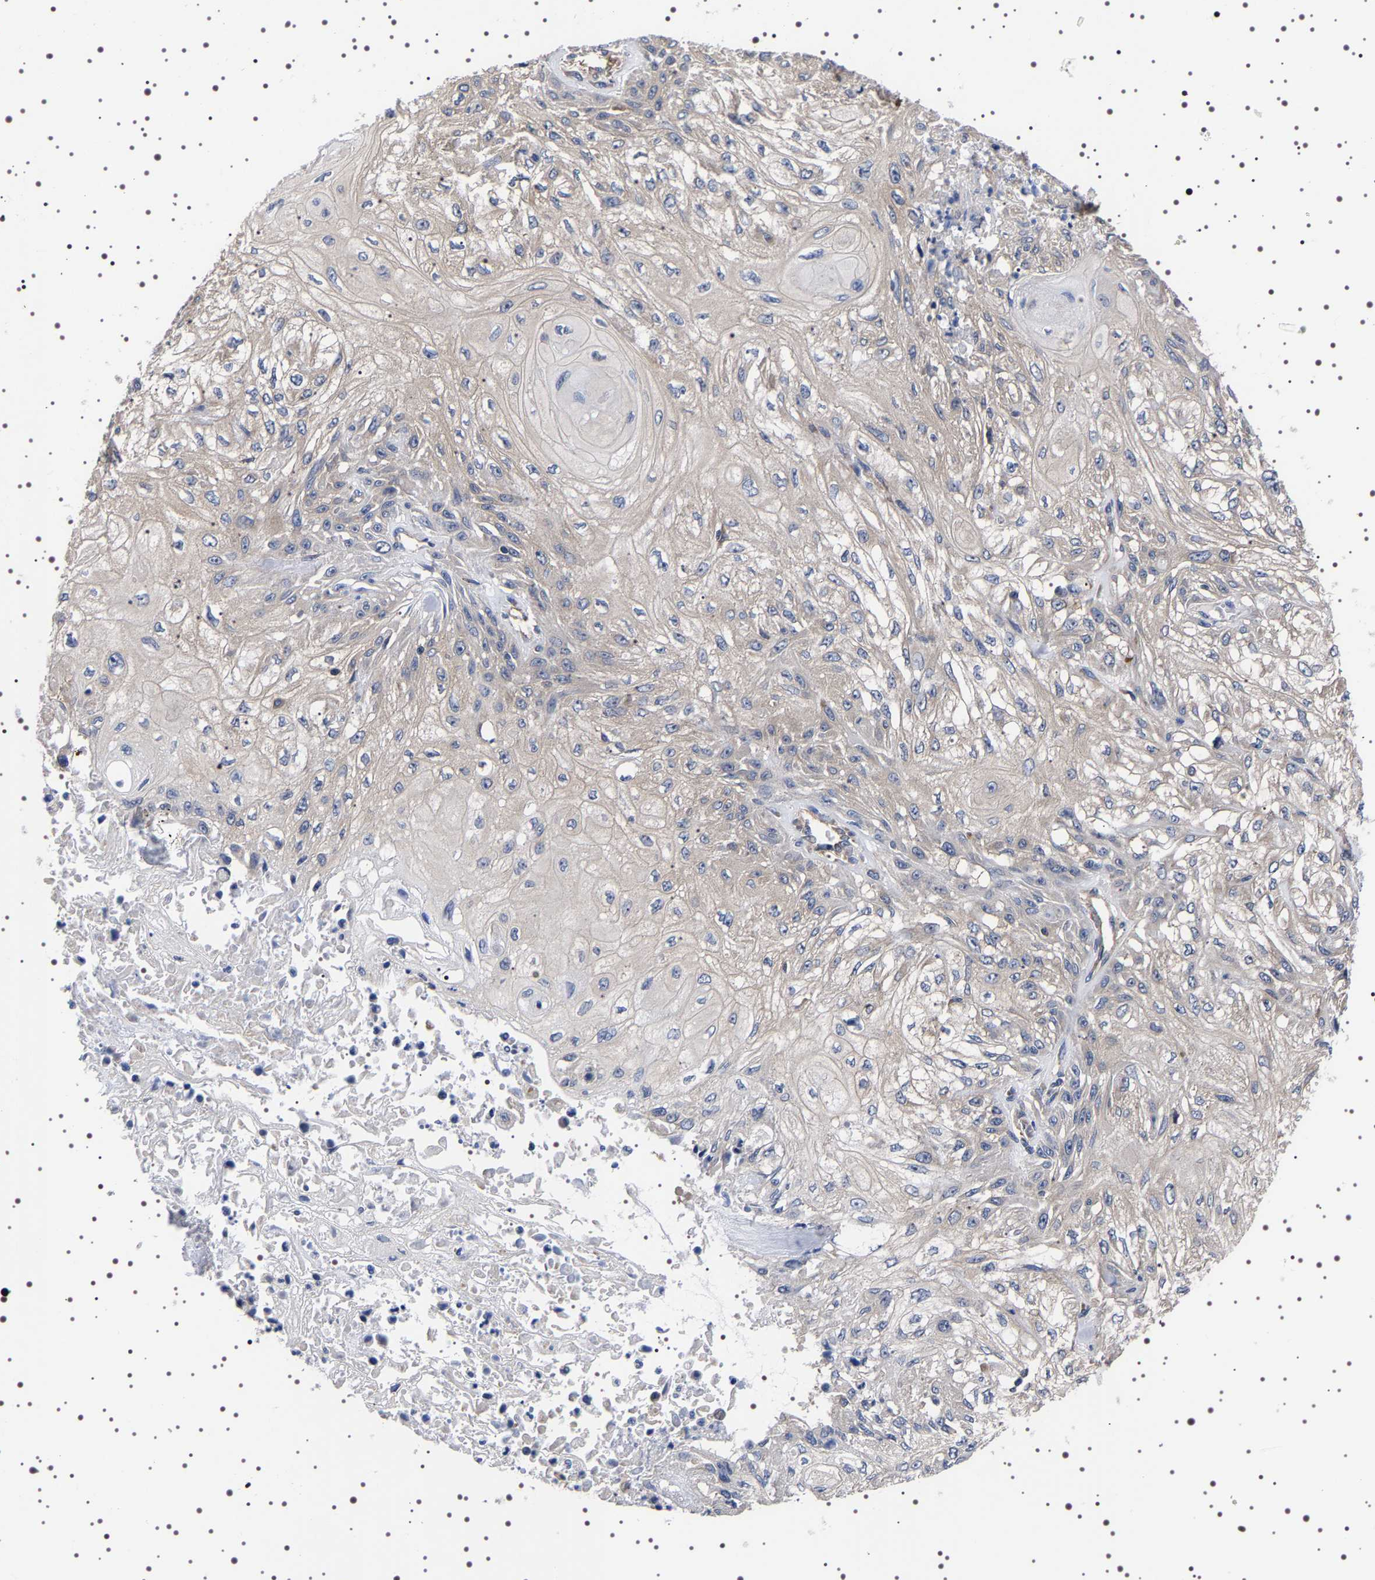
{"staining": {"intensity": "negative", "quantity": "none", "location": "none"}, "tissue": "skin cancer", "cell_type": "Tumor cells", "image_type": "cancer", "snomed": [{"axis": "morphology", "description": "Squamous cell carcinoma, NOS"}, {"axis": "morphology", "description": "Squamous cell carcinoma, metastatic, NOS"}, {"axis": "topography", "description": "Skin"}, {"axis": "topography", "description": "Lymph node"}], "caption": "Tumor cells are negative for protein expression in human squamous cell carcinoma (skin). (Brightfield microscopy of DAB (3,3'-diaminobenzidine) immunohistochemistry at high magnification).", "gene": "DARS1", "patient": {"sex": "male", "age": 75}}